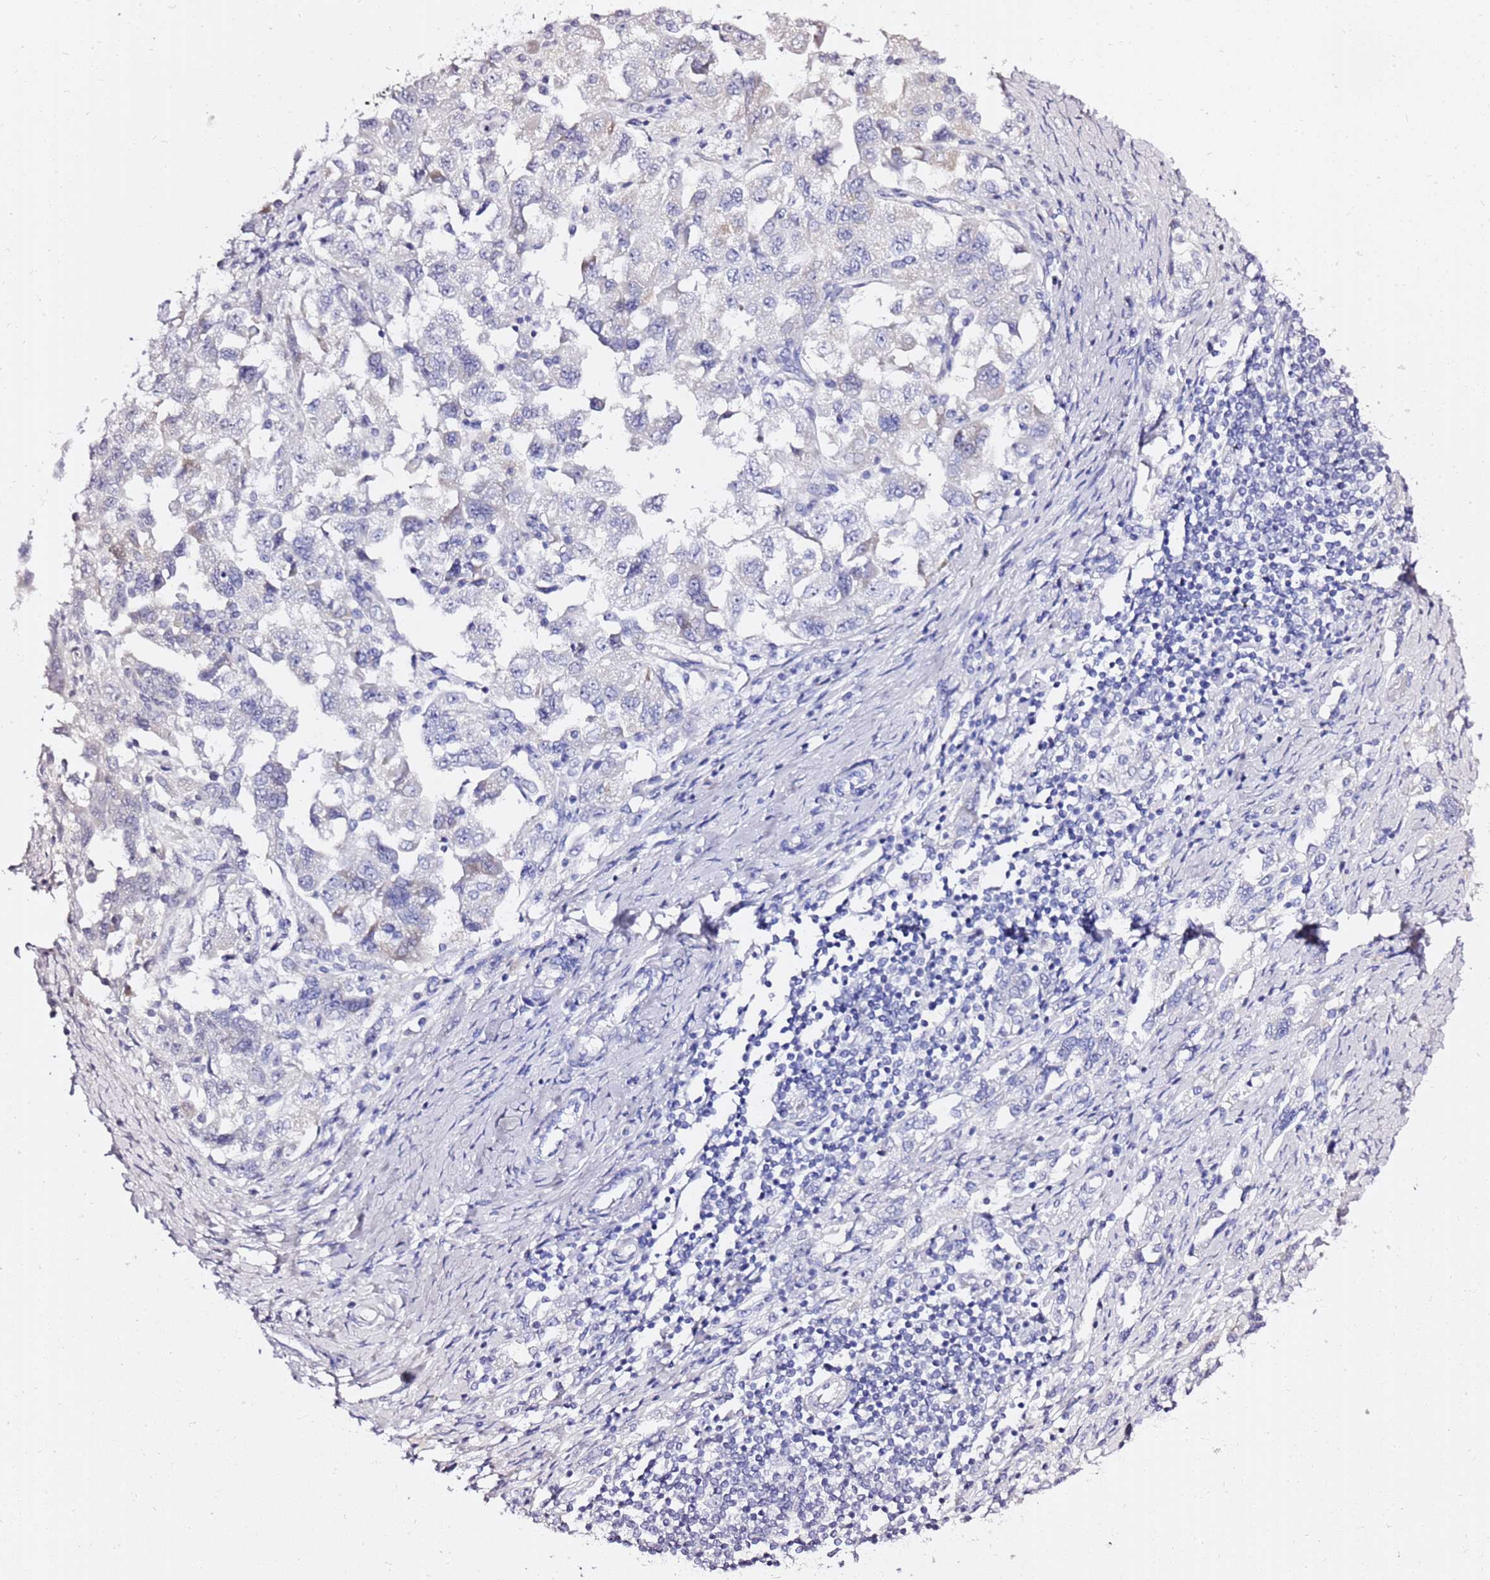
{"staining": {"intensity": "negative", "quantity": "none", "location": "none"}, "tissue": "ovarian cancer", "cell_type": "Tumor cells", "image_type": "cancer", "snomed": [{"axis": "morphology", "description": "Carcinoma, NOS"}, {"axis": "morphology", "description": "Cystadenocarcinoma, serous, NOS"}, {"axis": "topography", "description": "Ovary"}], "caption": "High magnification brightfield microscopy of ovarian cancer (carcinoma) stained with DAB (brown) and counterstained with hematoxylin (blue): tumor cells show no significant expression.", "gene": "LIPF", "patient": {"sex": "female", "age": 69}}